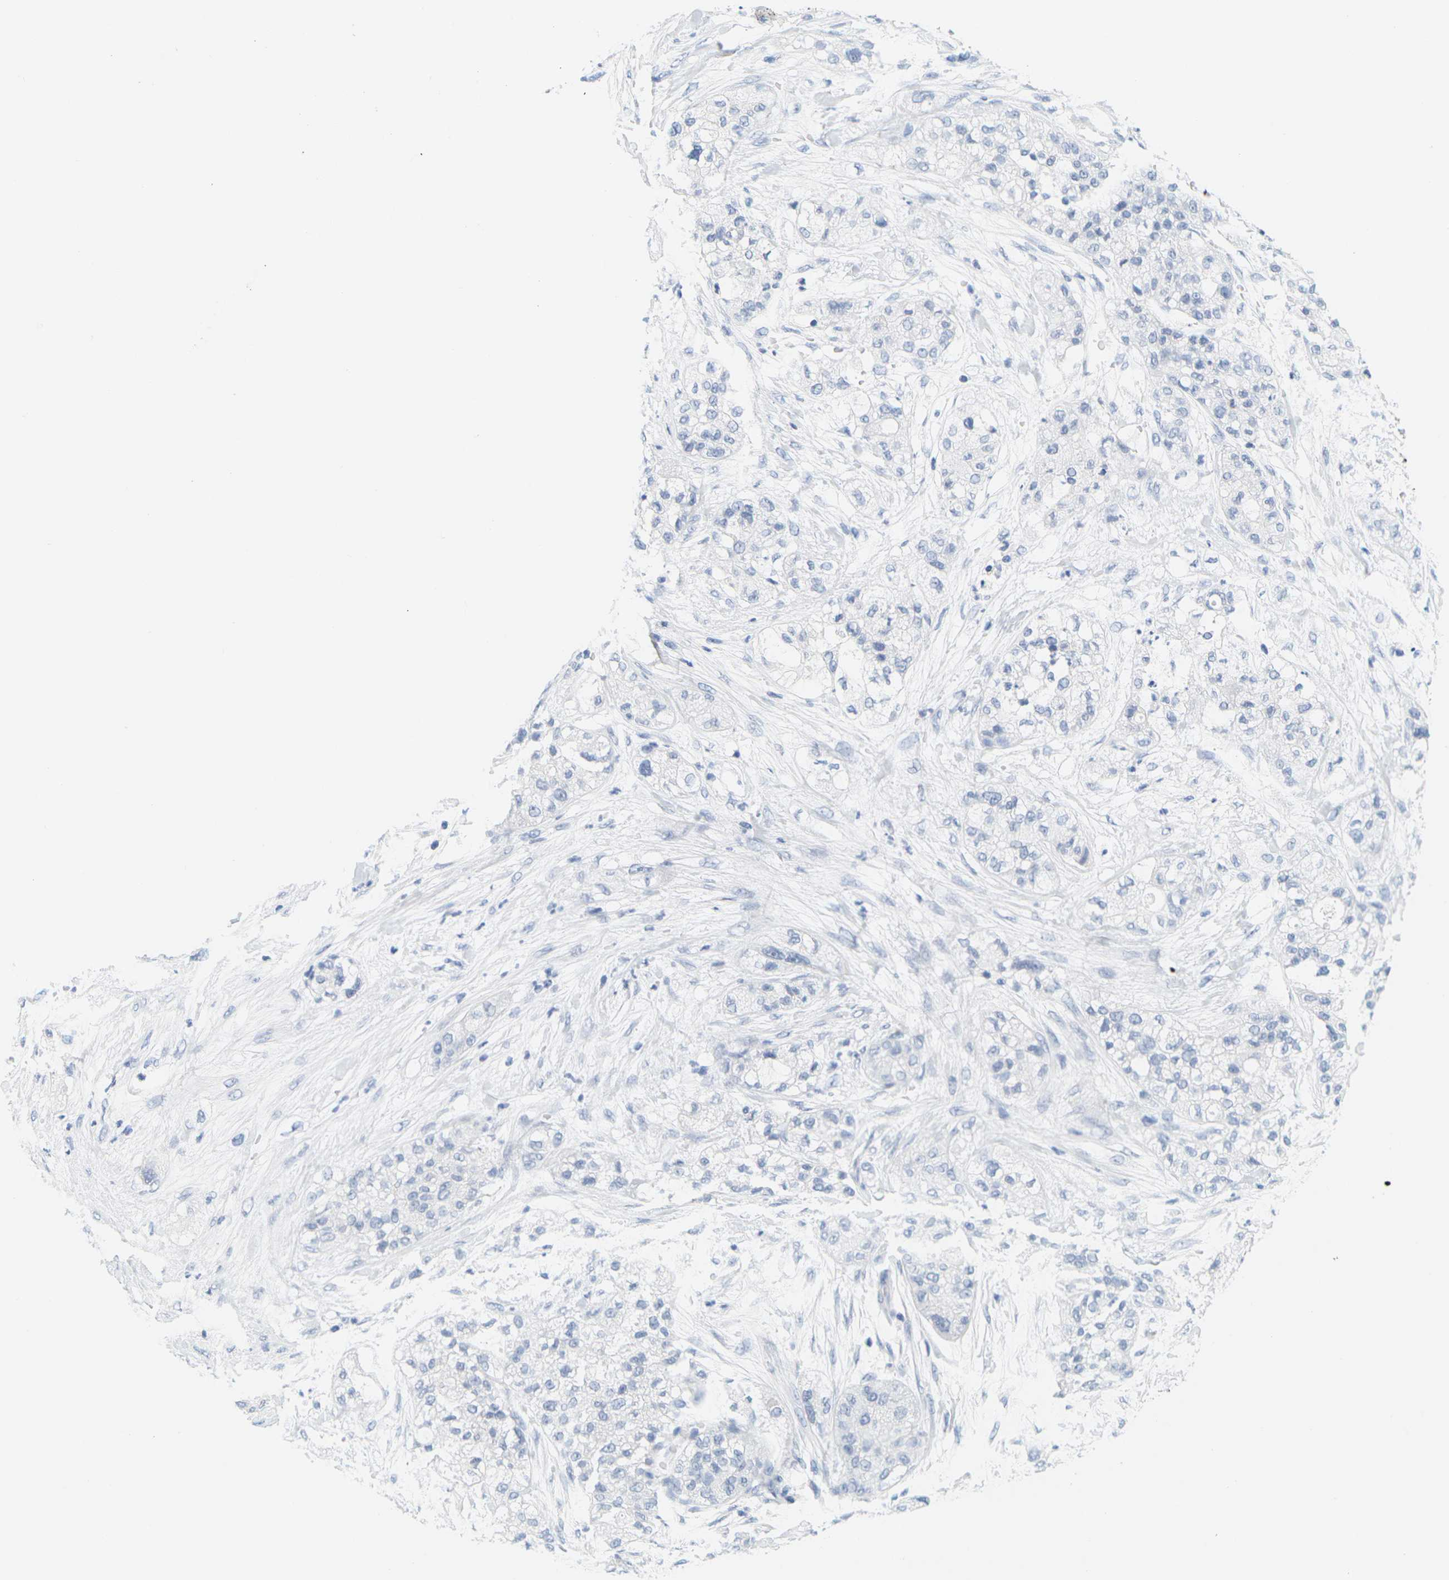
{"staining": {"intensity": "negative", "quantity": "none", "location": "none"}, "tissue": "pancreatic cancer", "cell_type": "Tumor cells", "image_type": "cancer", "snomed": [{"axis": "morphology", "description": "Adenocarcinoma, NOS"}, {"axis": "topography", "description": "Pancreas"}], "caption": "Immunohistochemistry image of neoplastic tissue: human pancreatic cancer stained with DAB (3,3'-diaminobenzidine) demonstrates no significant protein staining in tumor cells.", "gene": "HLA-DOB", "patient": {"sex": "female", "age": 78}}